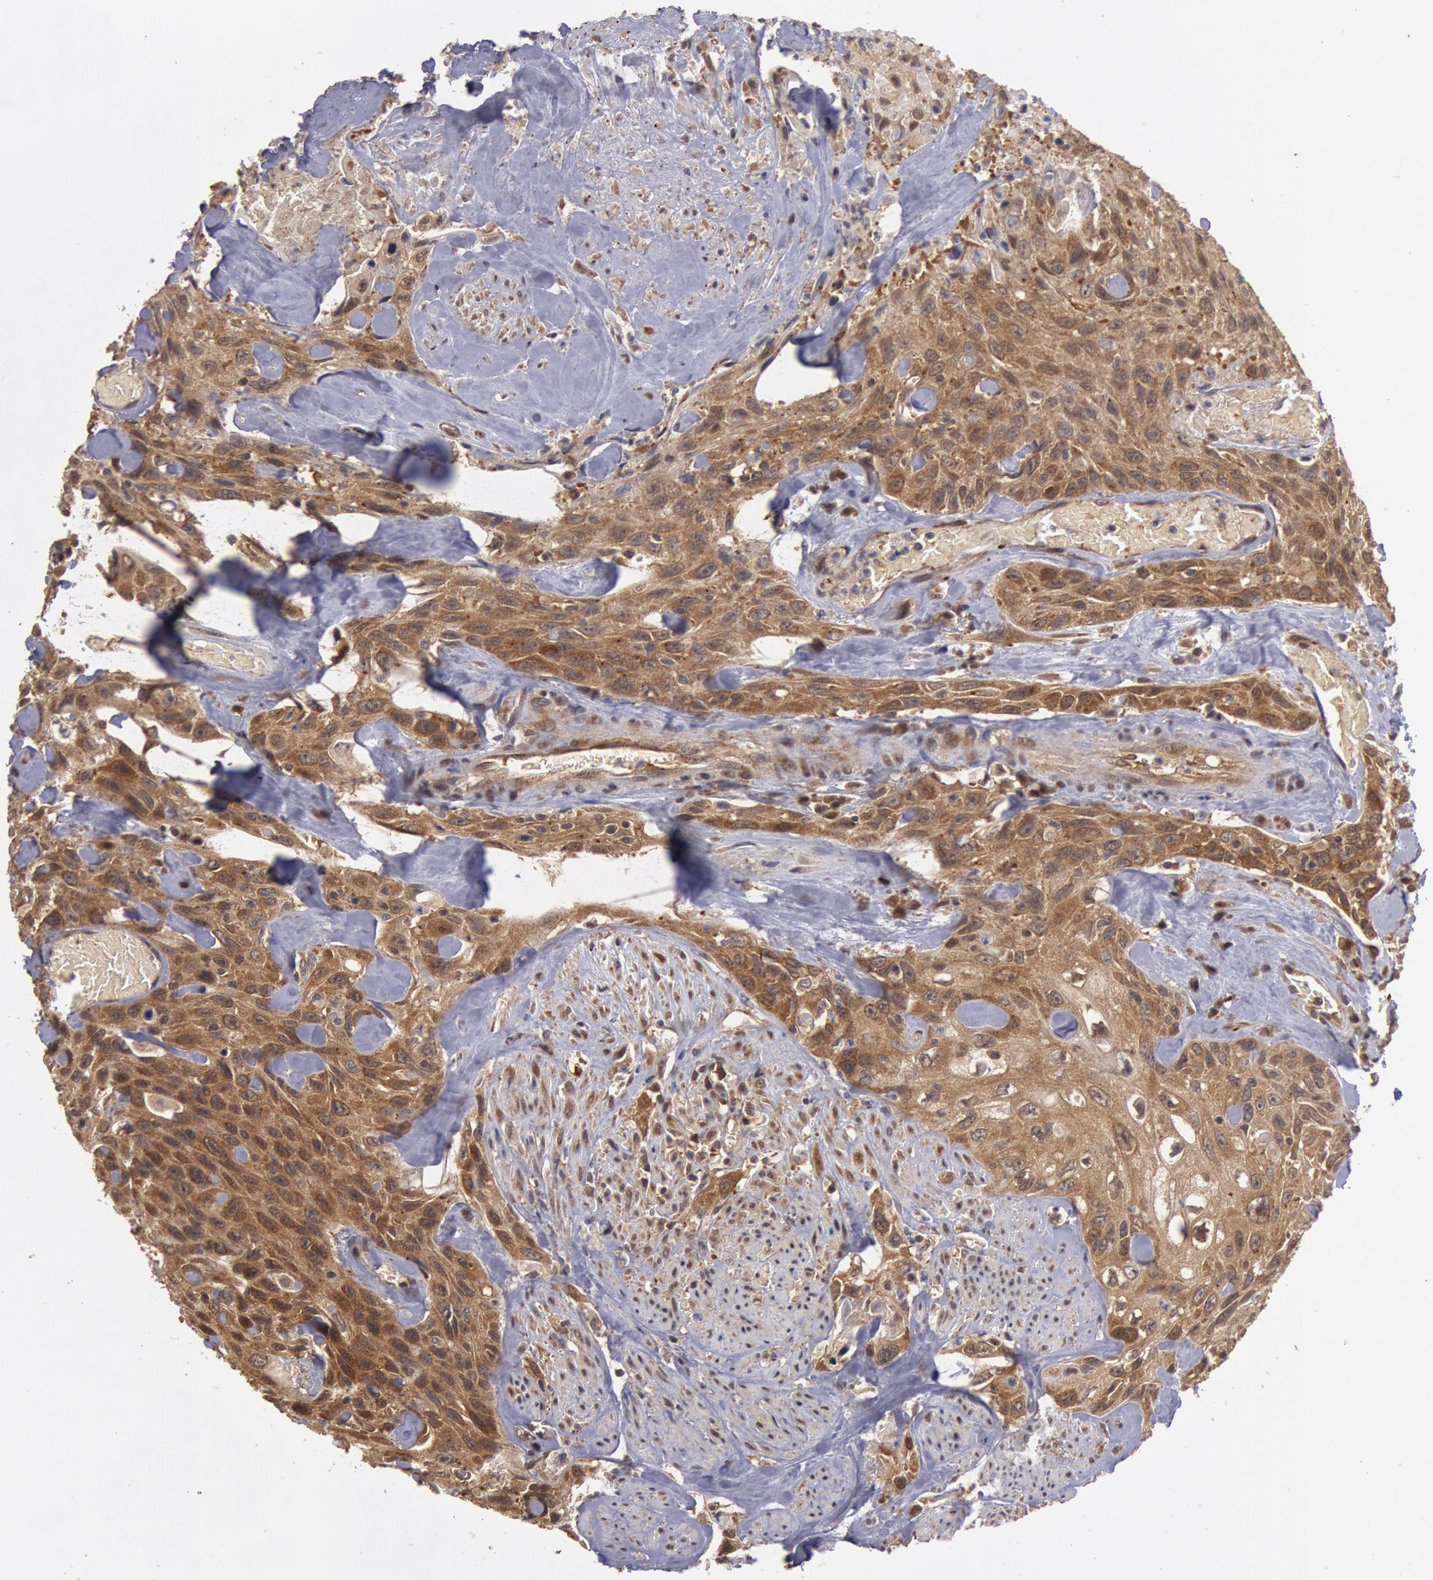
{"staining": {"intensity": "moderate", "quantity": ">75%", "location": "cytoplasmic/membranous"}, "tissue": "urothelial cancer", "cell_type": "Tumor cells", "image_type": "cancer", "snomed": [{"axis": "morphology", "description": "Urothelial carcinoma, High grade"}, {"axis": "topography", "description": "Urinary bladder"}], "caption": "An image of human urothelial cancer stained for a protein displays moderate cytoplasmic/membranous brown staining in tumor cells.", "gene": "USP14", "patient": {"sex": "female", "age": 84}}